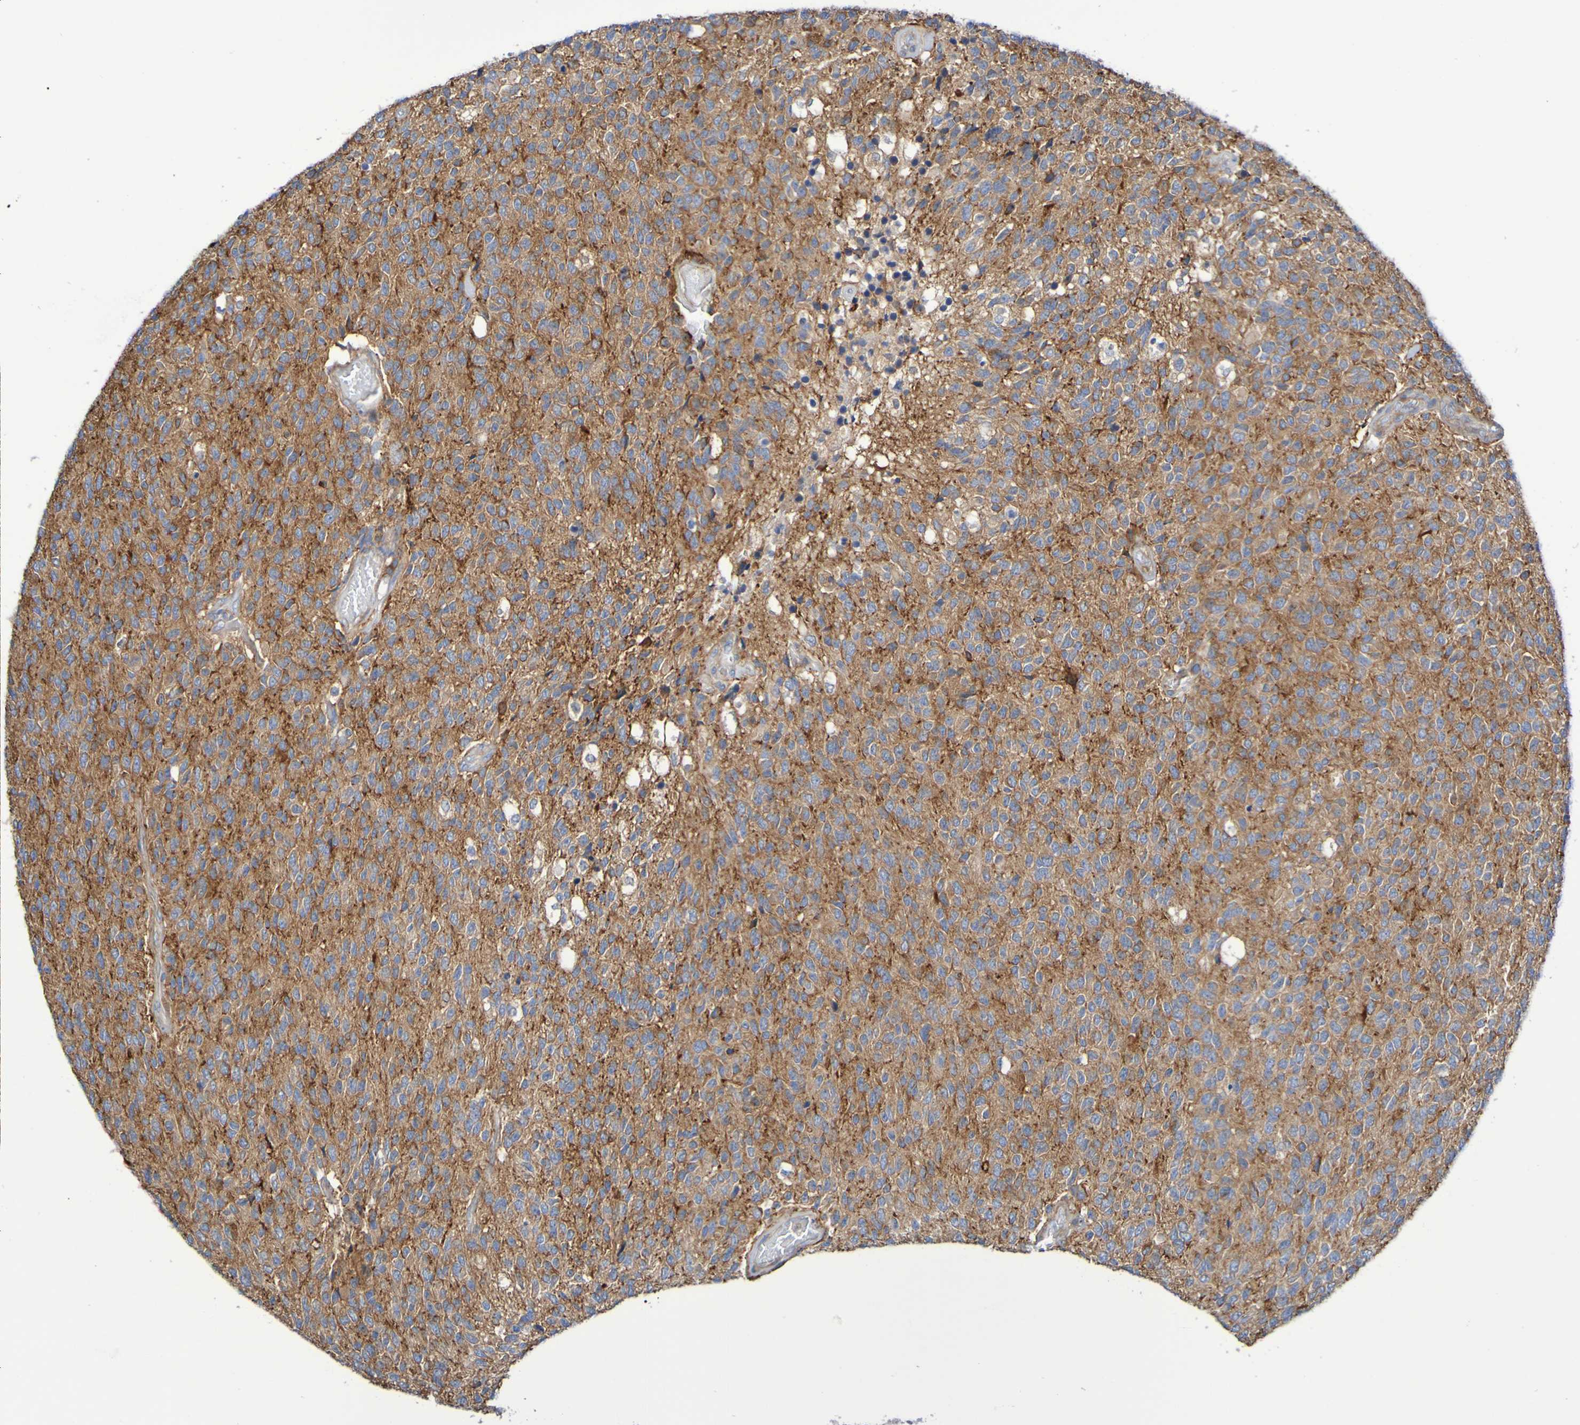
{"staining": {"intensity": "moderate", "quantity": ">75%", "location": "cytoplasmic/membranous"}, "tissue": "glioma", "cell_type": "Tumor cells", "image_type": "cancer", "snomed": [{"axis": "morphology", "description": "Glioma, malignant, High grade"}, {"axis": "topography", "description": "pancreas cauda"}], "caption": "The image displays staining of glioma, revealing moderate cytoplasmic/membranous protein positivity (brown color) within tumor cells.", "gene": "SCRG1", "patient": {"sex": "male", "age": 60}}